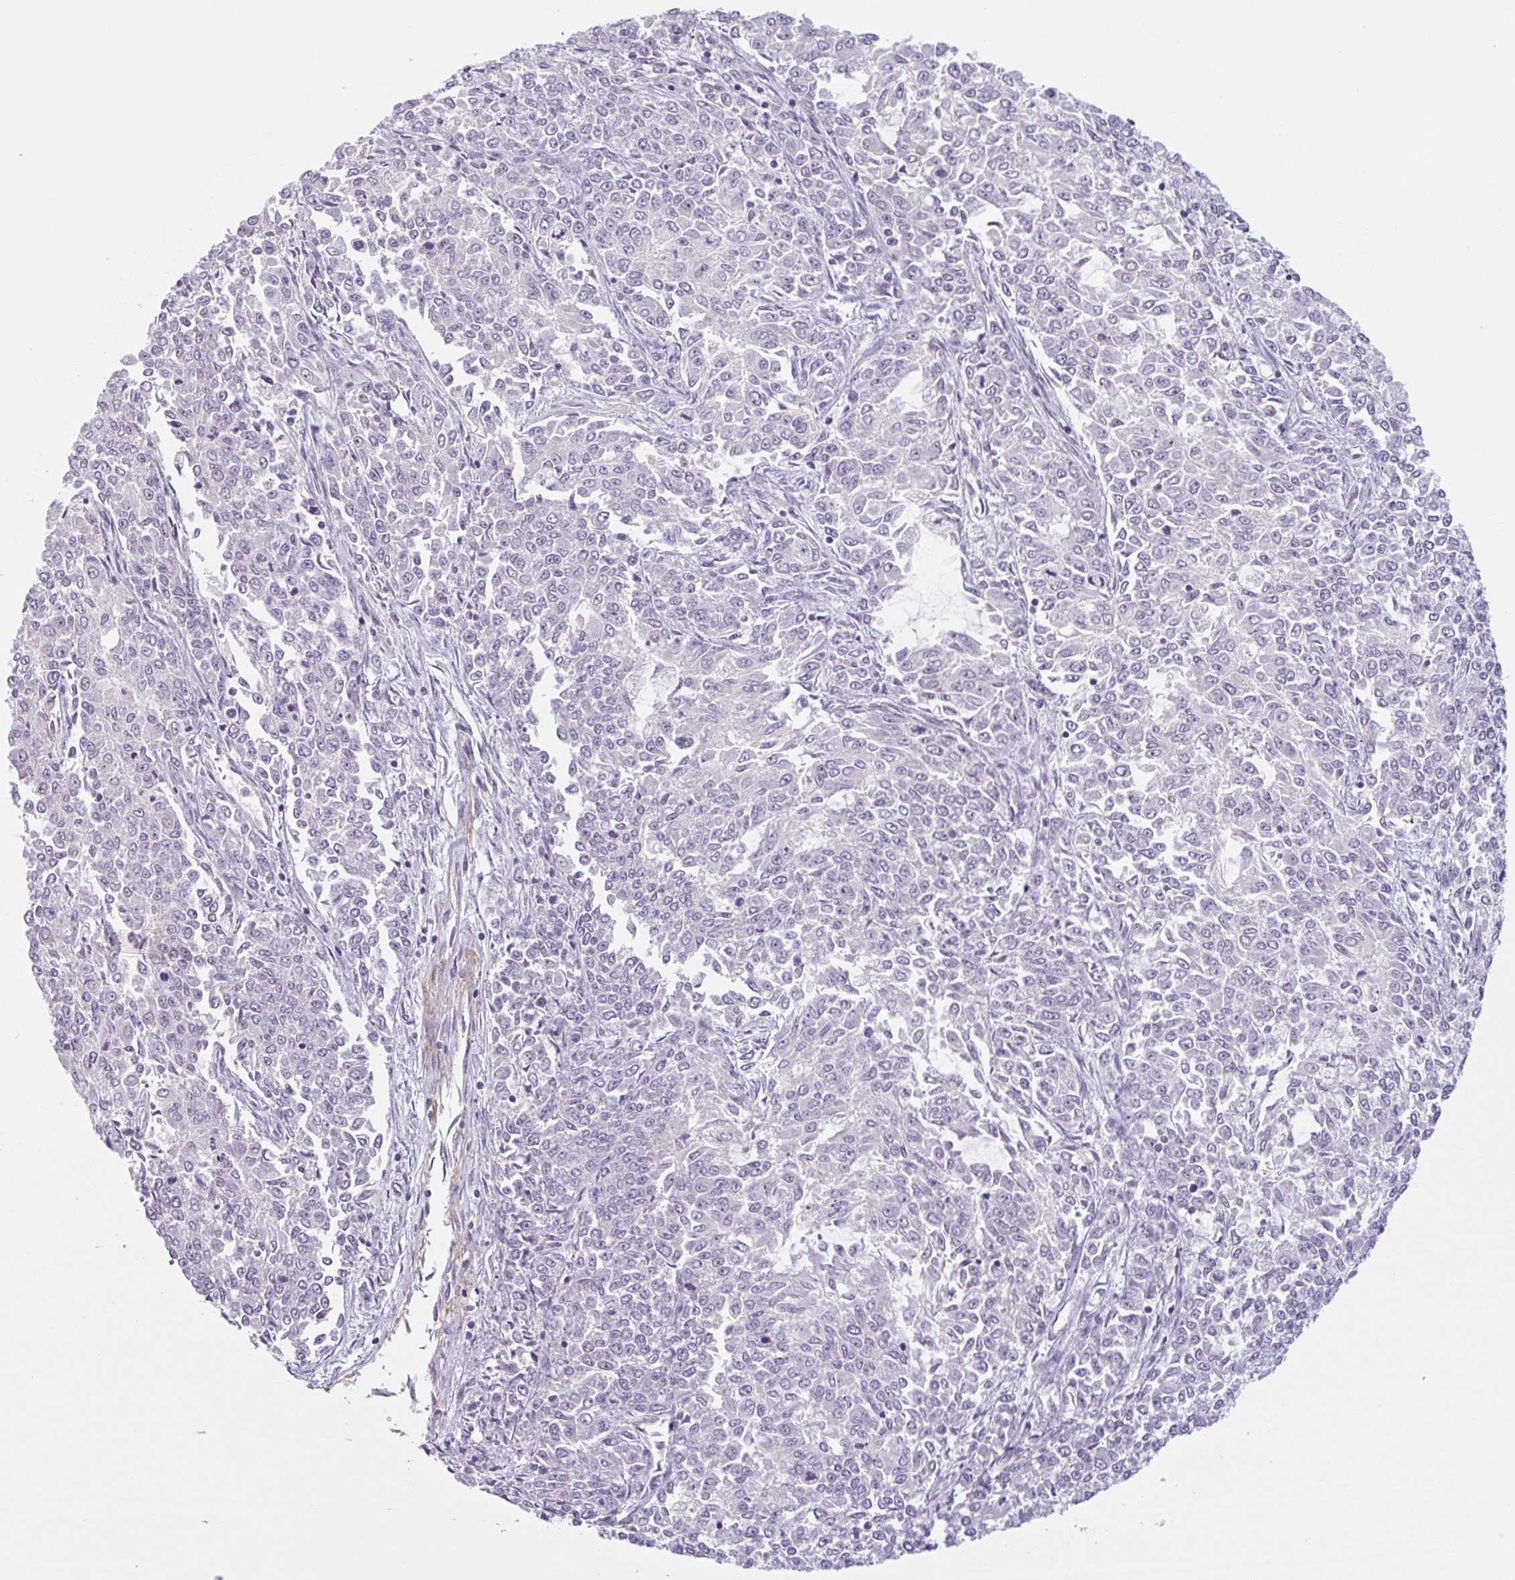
{"staining": {"intensity": "negative", "quantity": "none", "location": "none"}, "tissue": "endometrial cancer", "cell_type": "Tumor cells", "image_type": "cancer", "snomed": [{"axis": "morphology", "description": "Adenocarcinoma, NOS"}, {"axis": "topography", "description": "Endometrium"}], "caption": "High magnification brightfield microscopy of endometrial cancer (adenocarcinoma) stained with DAB (brown) and counterstained with hematoxylin (blue): tumor cells show no significant expression.", "gene": "TMEM119", "patient": {"sex": "female", "age": 50}}